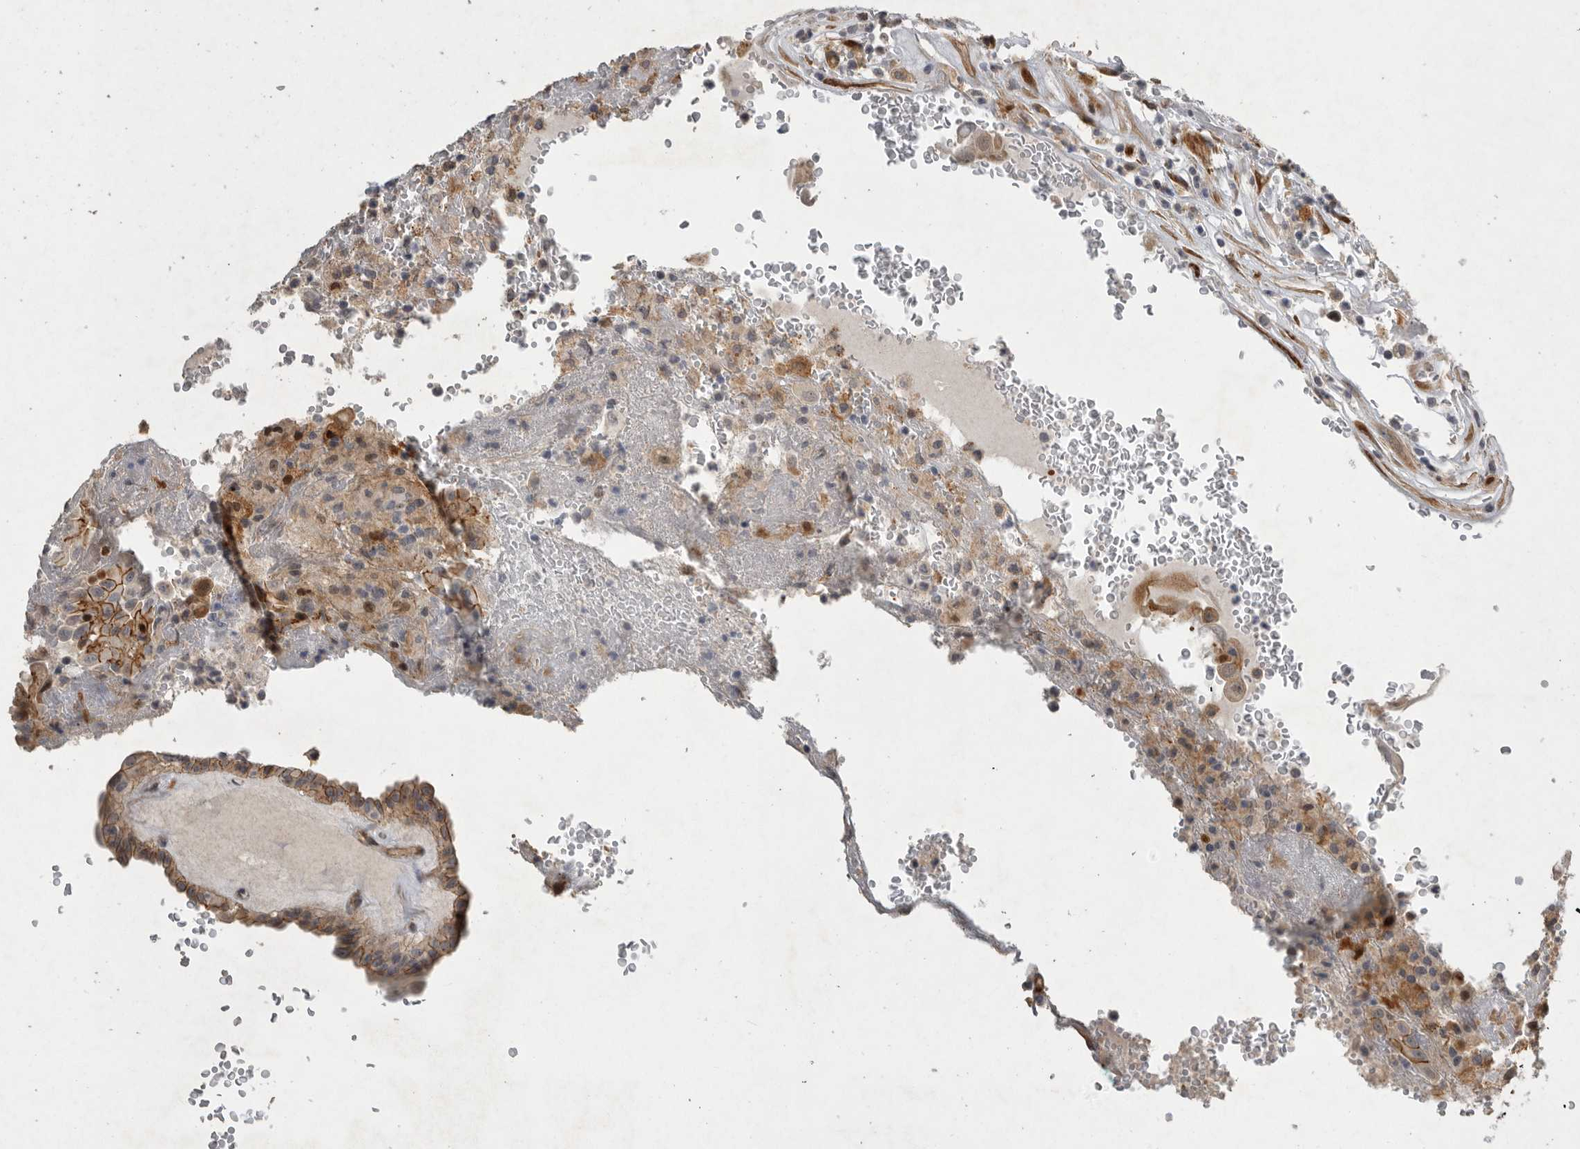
{"staining": {"intensity": "moderate", "quantity": ">75%", "location": "cytoplasmic/membranous"}, "tissue": "thyroid cancer", "cell_type": "Tumor cells", "image_type": "cancer", "snomed": [{"axis": "morphology", "description": "Papillary adenocarcinoma, NOS"}, {"axis": "topography", "description": "Thyroid gland"}], "caption": "The micrograph demonstrates a brown stain indicating the presence of a protein in the cytoplasmic/membranous of tumor cells in thyroid cancer.", "gene": "MPDZ", "patient": {"sex": "male", "age": 77}}